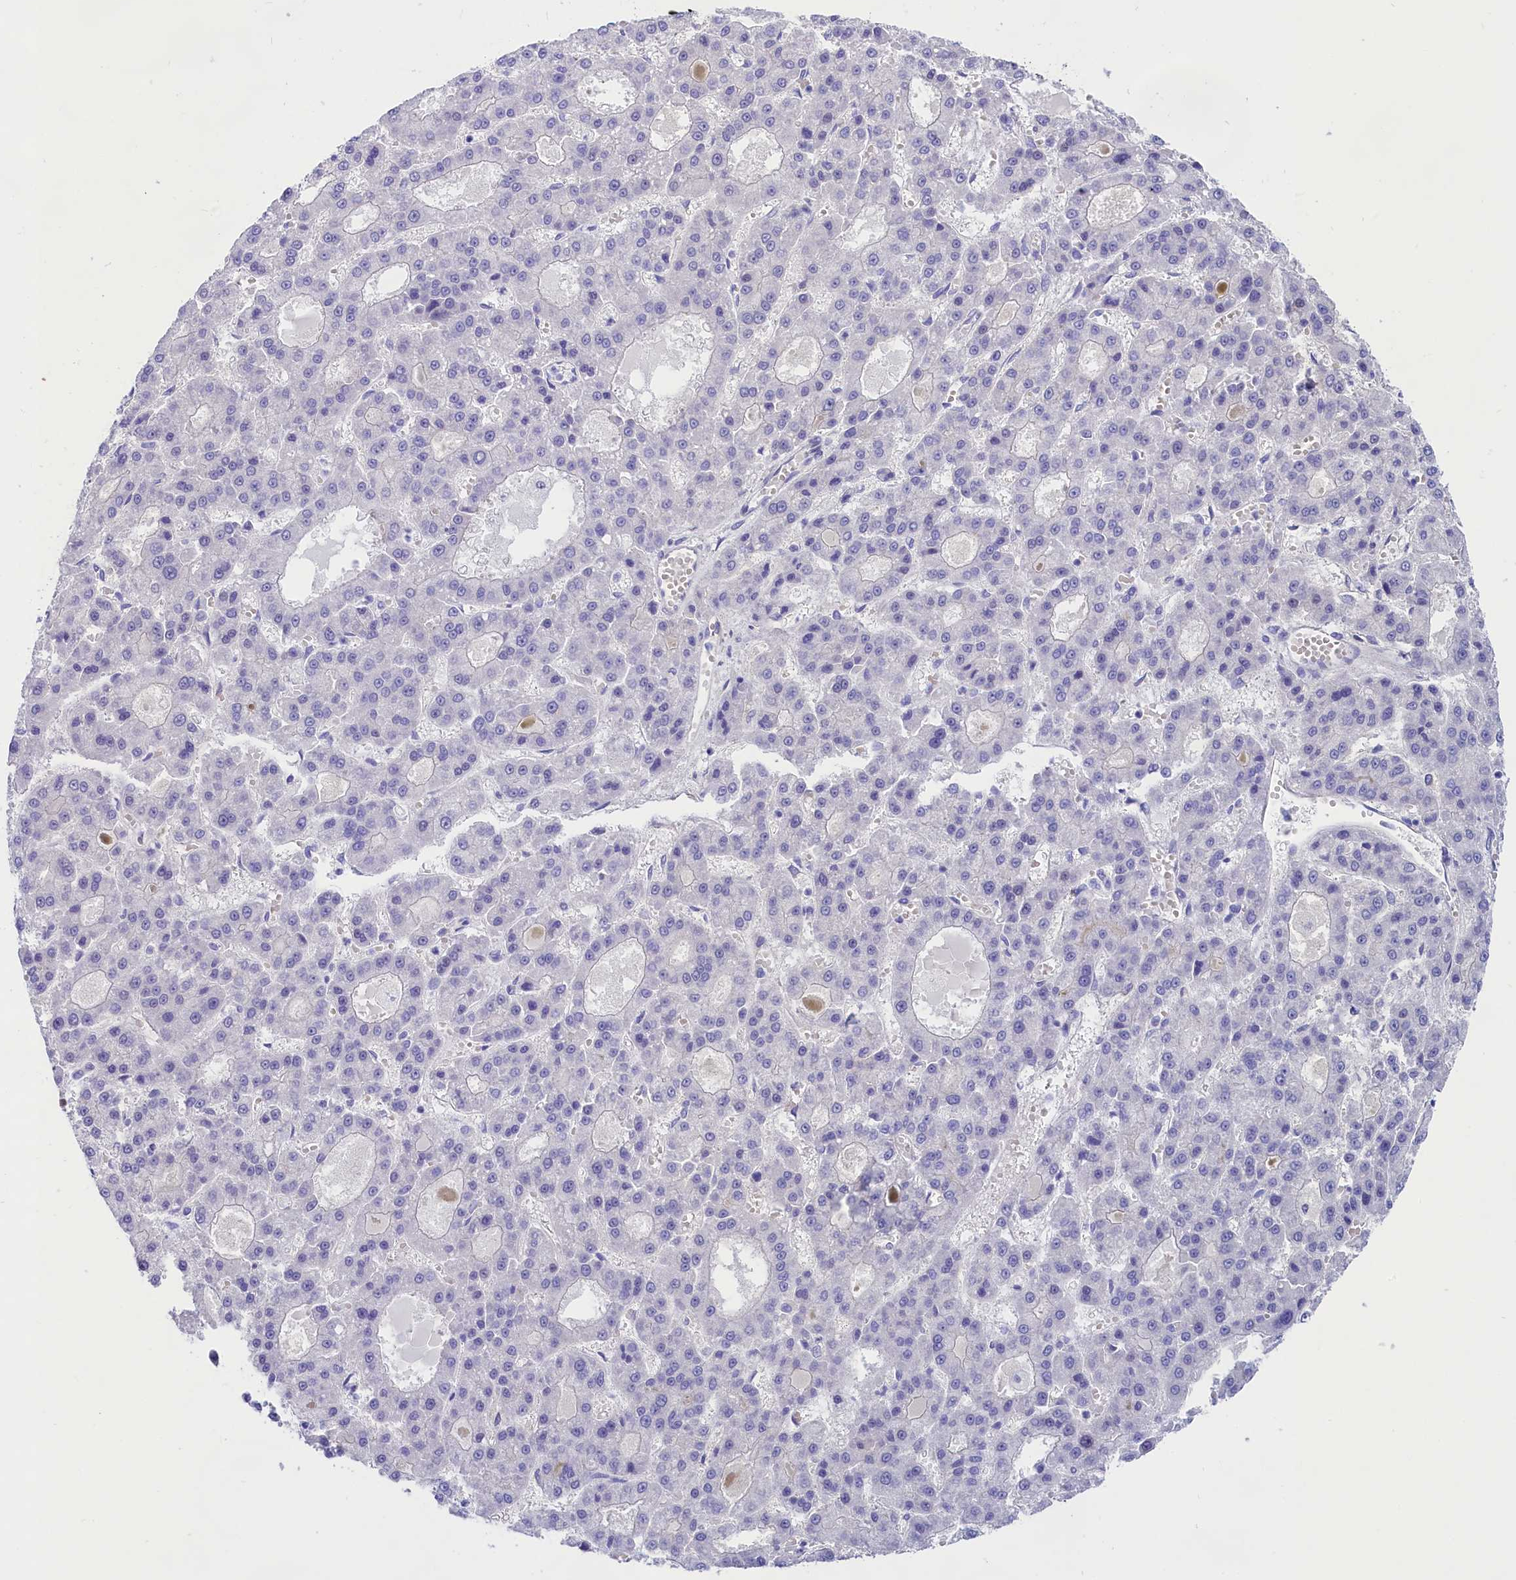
{"staining": {"intensity": "negative", "quantity": "none", "location": "none"}, "tissue": "liver cancer", "cell_type": "Tumor cells", "image_type": "cancer", "snomed": [{"axis": "morphology", "description": "Carcinoma, Hepatocellular, NOS"}, {"axis": "topography", "description": "Liver"}], "caption": "This histopathology image is of liver cancer stained with IHC to label a protein in brown with the nuclei are counter-stained blue. There is no positivity in tumor cells.", "gene": "PPP1R13L", "patient": {"sex": "male", "age": 70}}